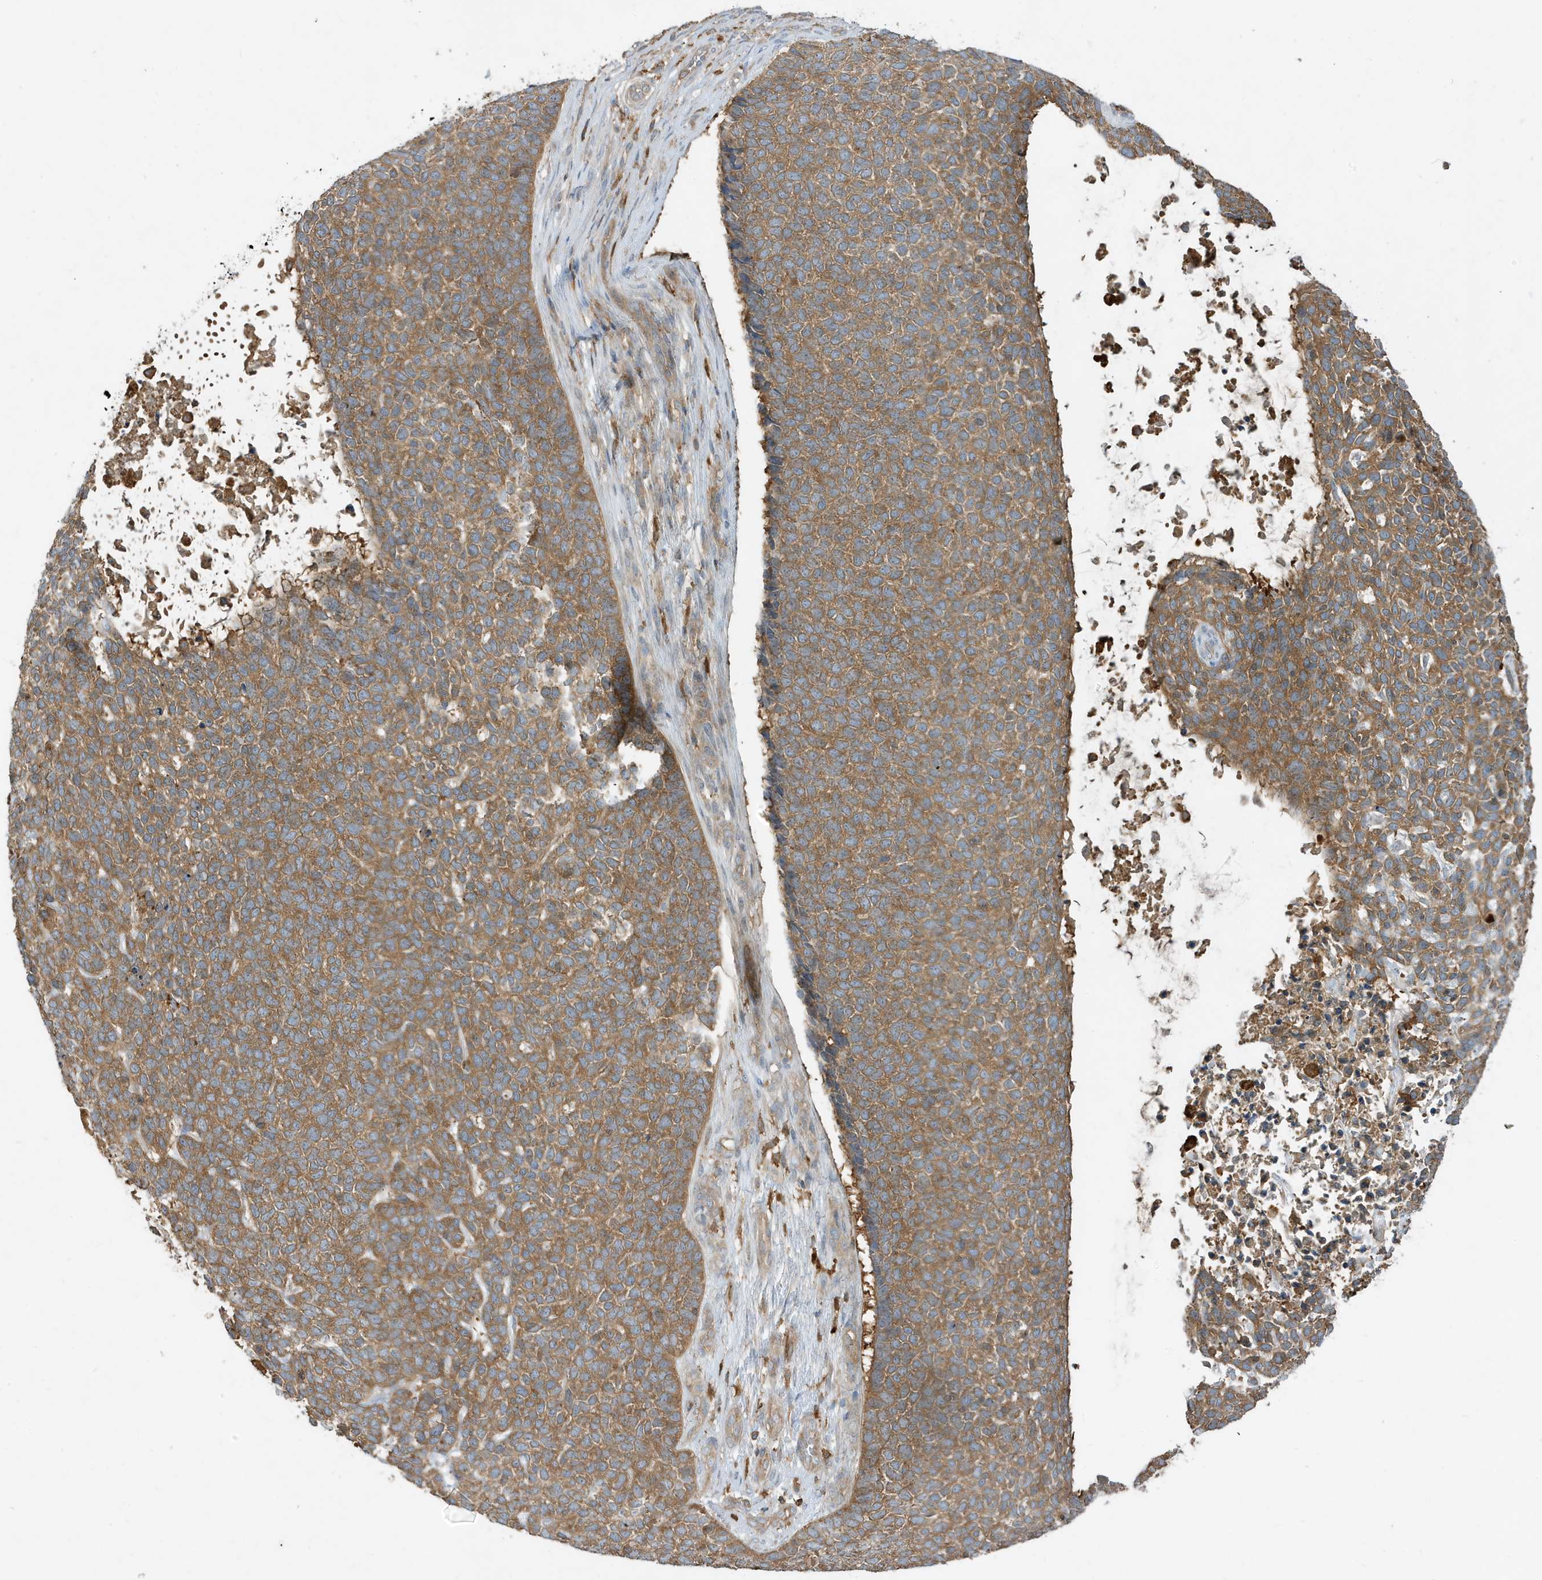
{"staining": {"intensity": "moderate", "quantity": ">75%", "location": "cytoplasmic/membranous"}, "tissue": "skin cancer", "cell_type": "Tumor cells", "image_type": "cancer", "snomed": [{"axis": "morphology", "description": "Basal cell carcinoma"}, {"axis": "topography", "description": "Skin"}], "caption": "A micrograph of human skin basal cell carcinoma stained for a protein exhibits moderate cytoplasmic/membranous brown staining in tumor cells.", "gene": "ABTB1", "patient": {"sex": "female", "age": 84}}